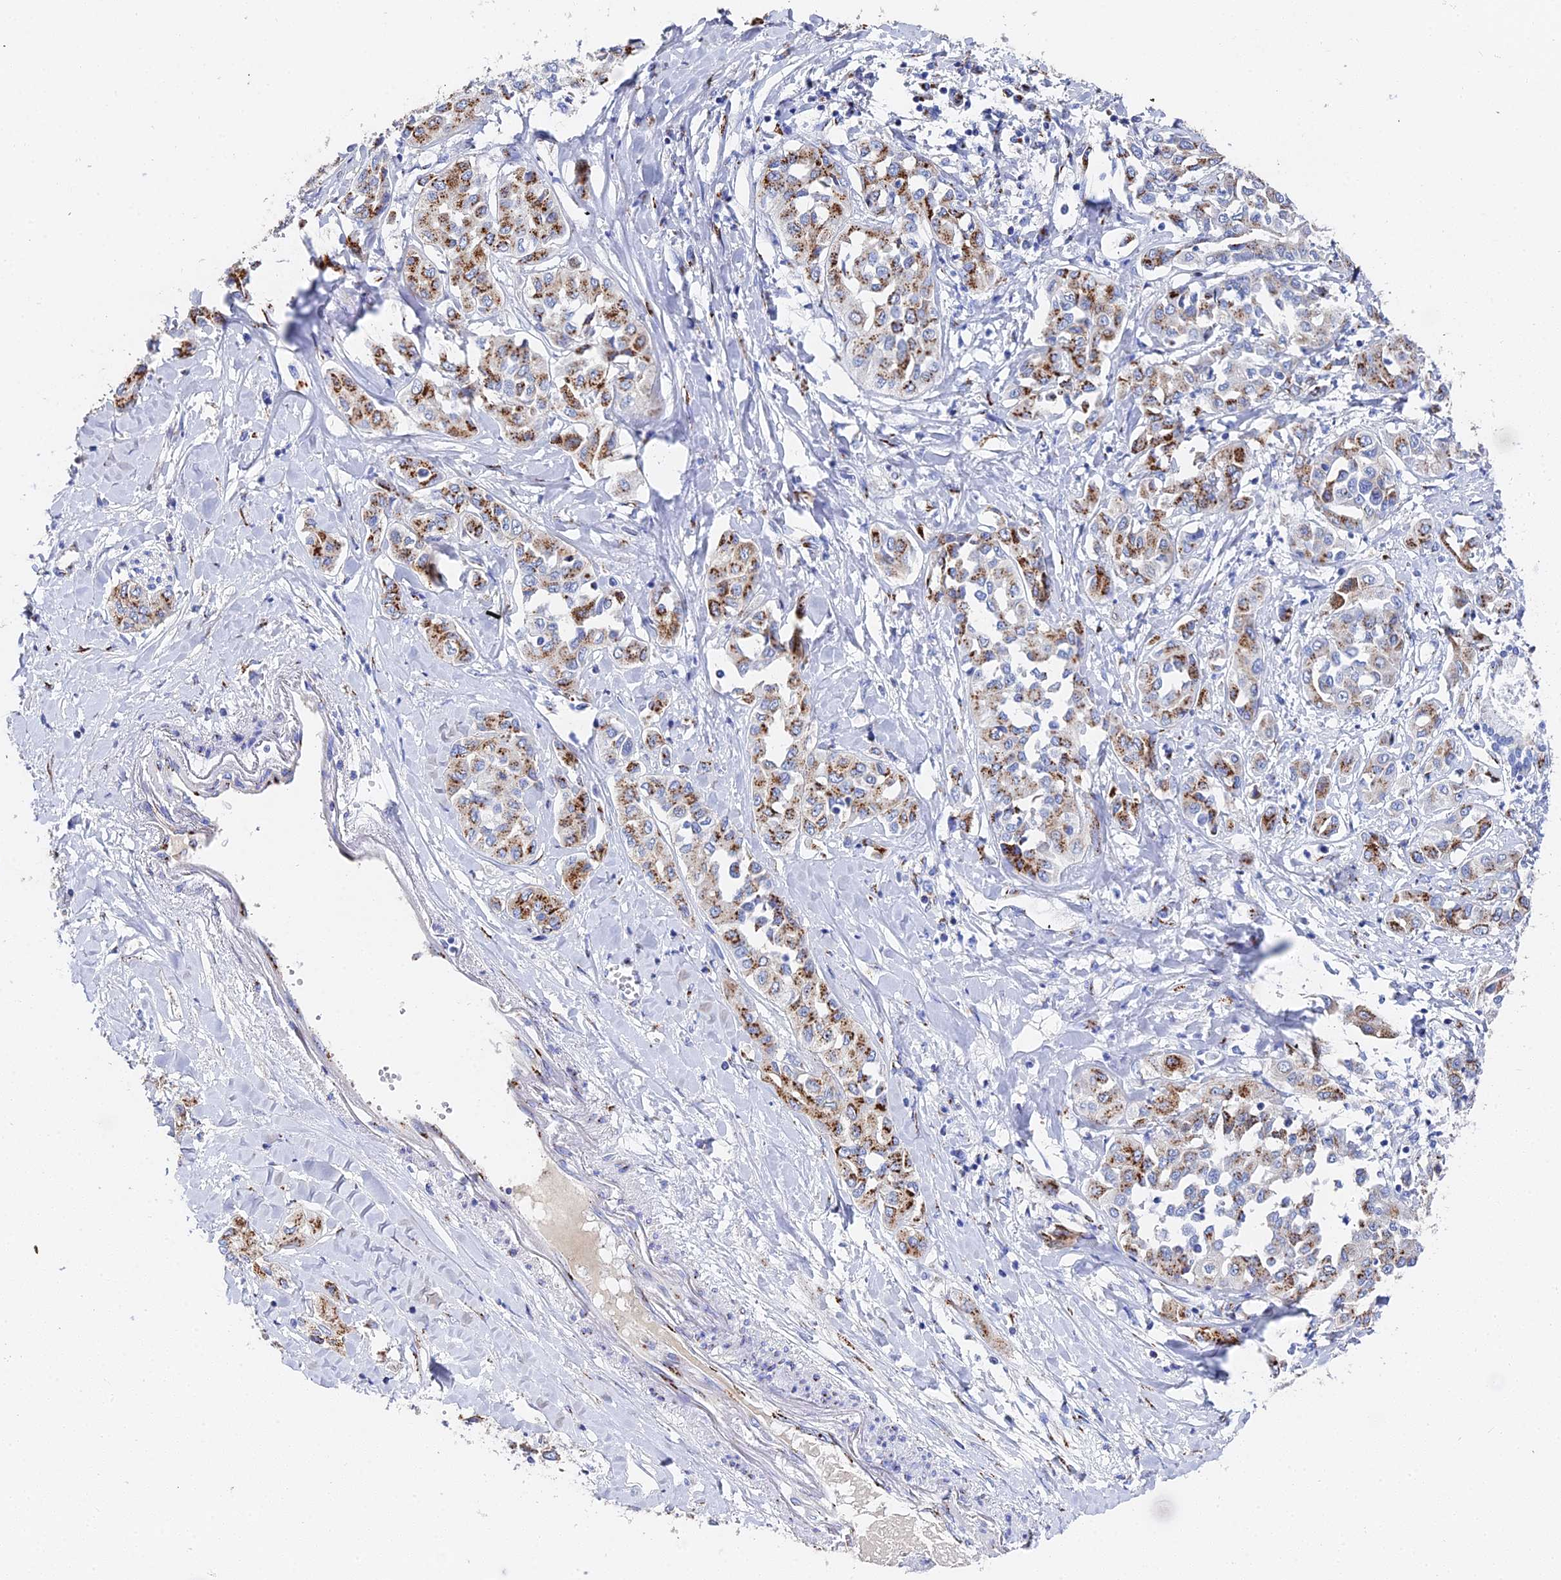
{"staining": {"intensity": "moderate", "quantity": ">75%", "location": "cytoplasmic/membranous"}, "tissue": "liver cancer", "cell_type": "Tumor cells", "image_type": "cancer", "snomed": [{"axis": "morphology", "description": "Cholangiocarcinoma"}, {"axis": "topography", "description": "Liver"}], "caption": "Protein staining of liver cancer (cholangiocarcinoma) tissue exhibits moderate cytoplasmic/membranous positivity in approximately >75% of tumor cells.", "gene": "ENSG00000268674", "patient": {"sex": "female", "age": 77}}